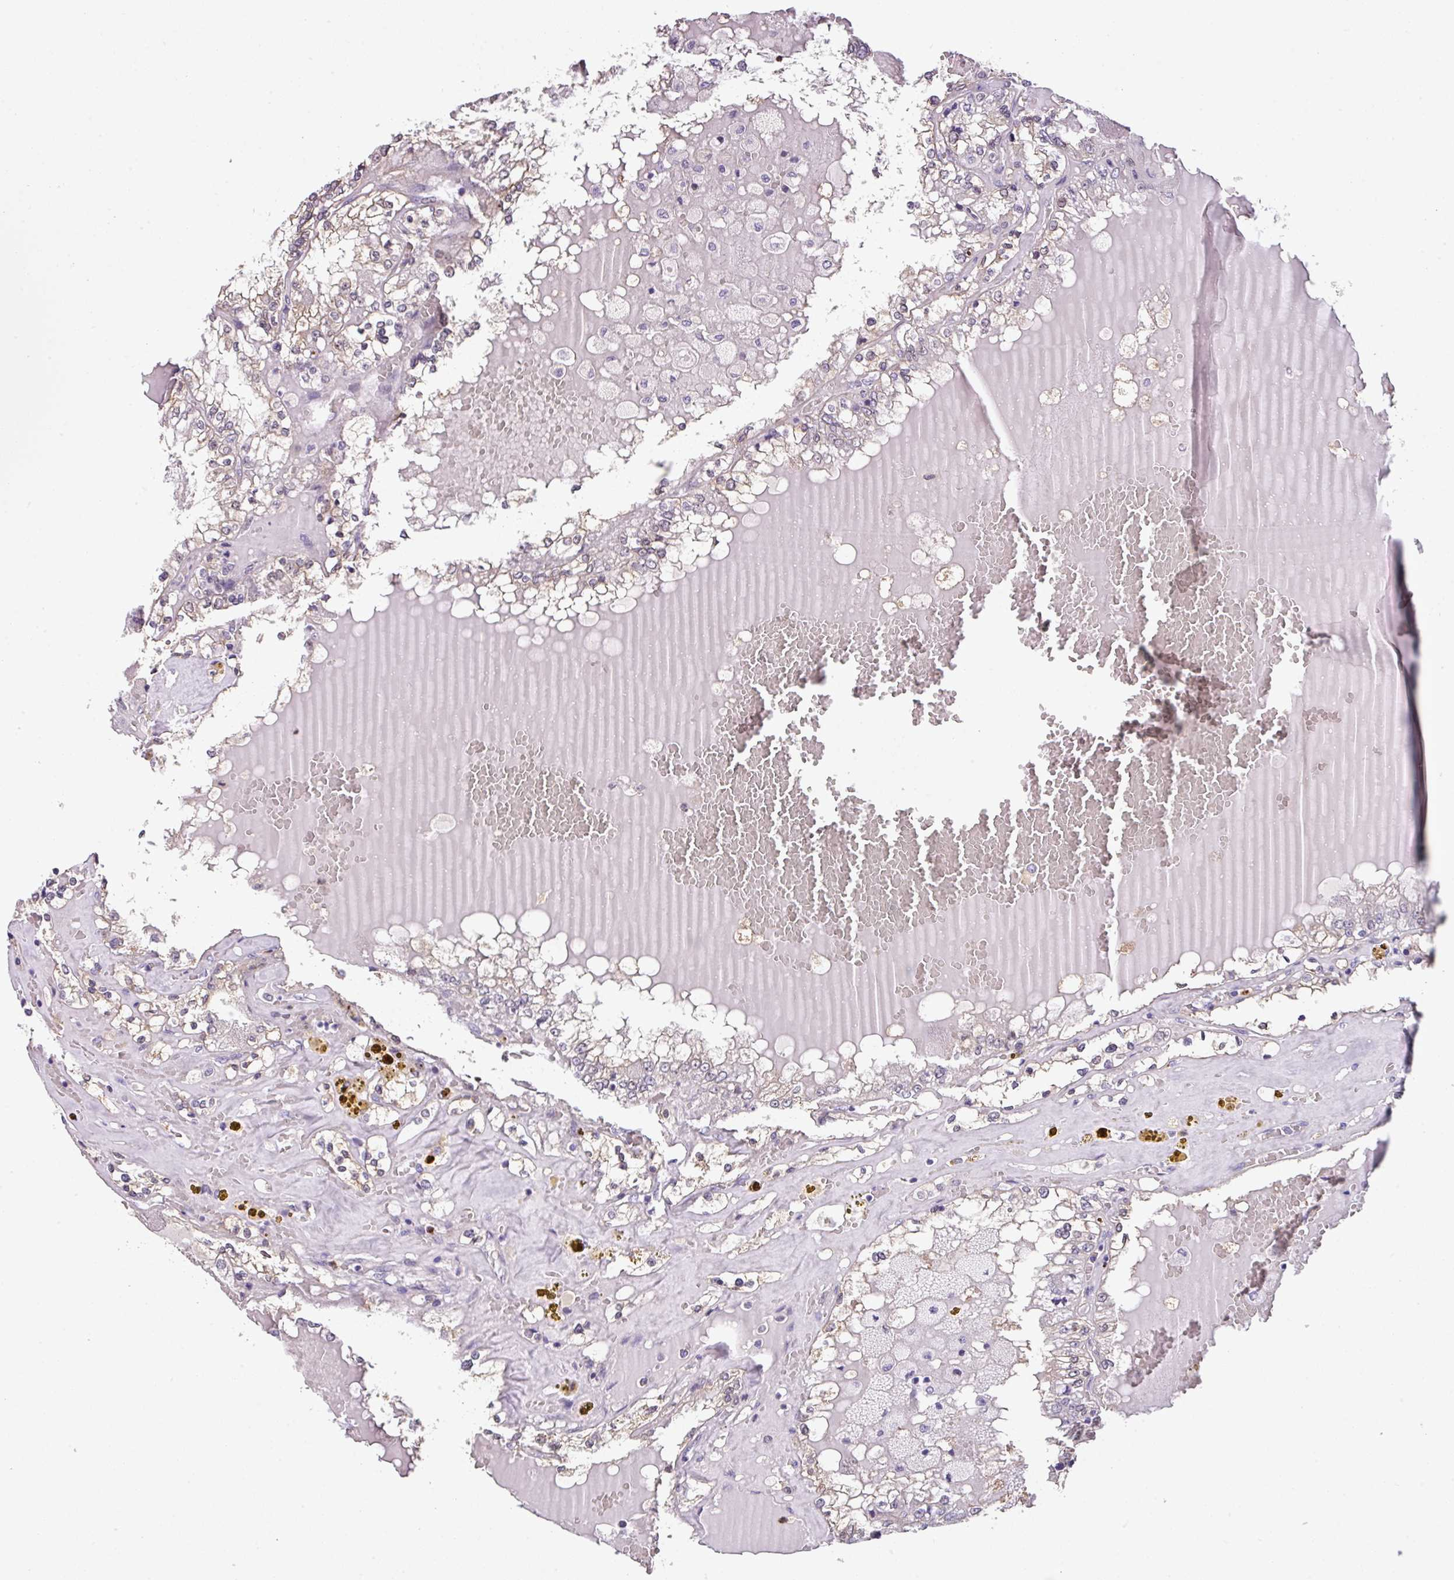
{"staining": {"intensity": "negative", "quantity": "none", "location": "none"}, "tissue": "renal cancer", "cell_type": "Tumor cells", "image_type": "cancer", "snomed": [{"axis": "morphology", "description": "Adenocarcinoma, NOS"}, {"axis": "topography", "description": "Kidney"}], "caption": "Renal cancer was stained to show a protein in brown. There is no significant staining in tumor cells.", "gene": "ZFP3", "patient": {"sex": "female", "age": 56}}